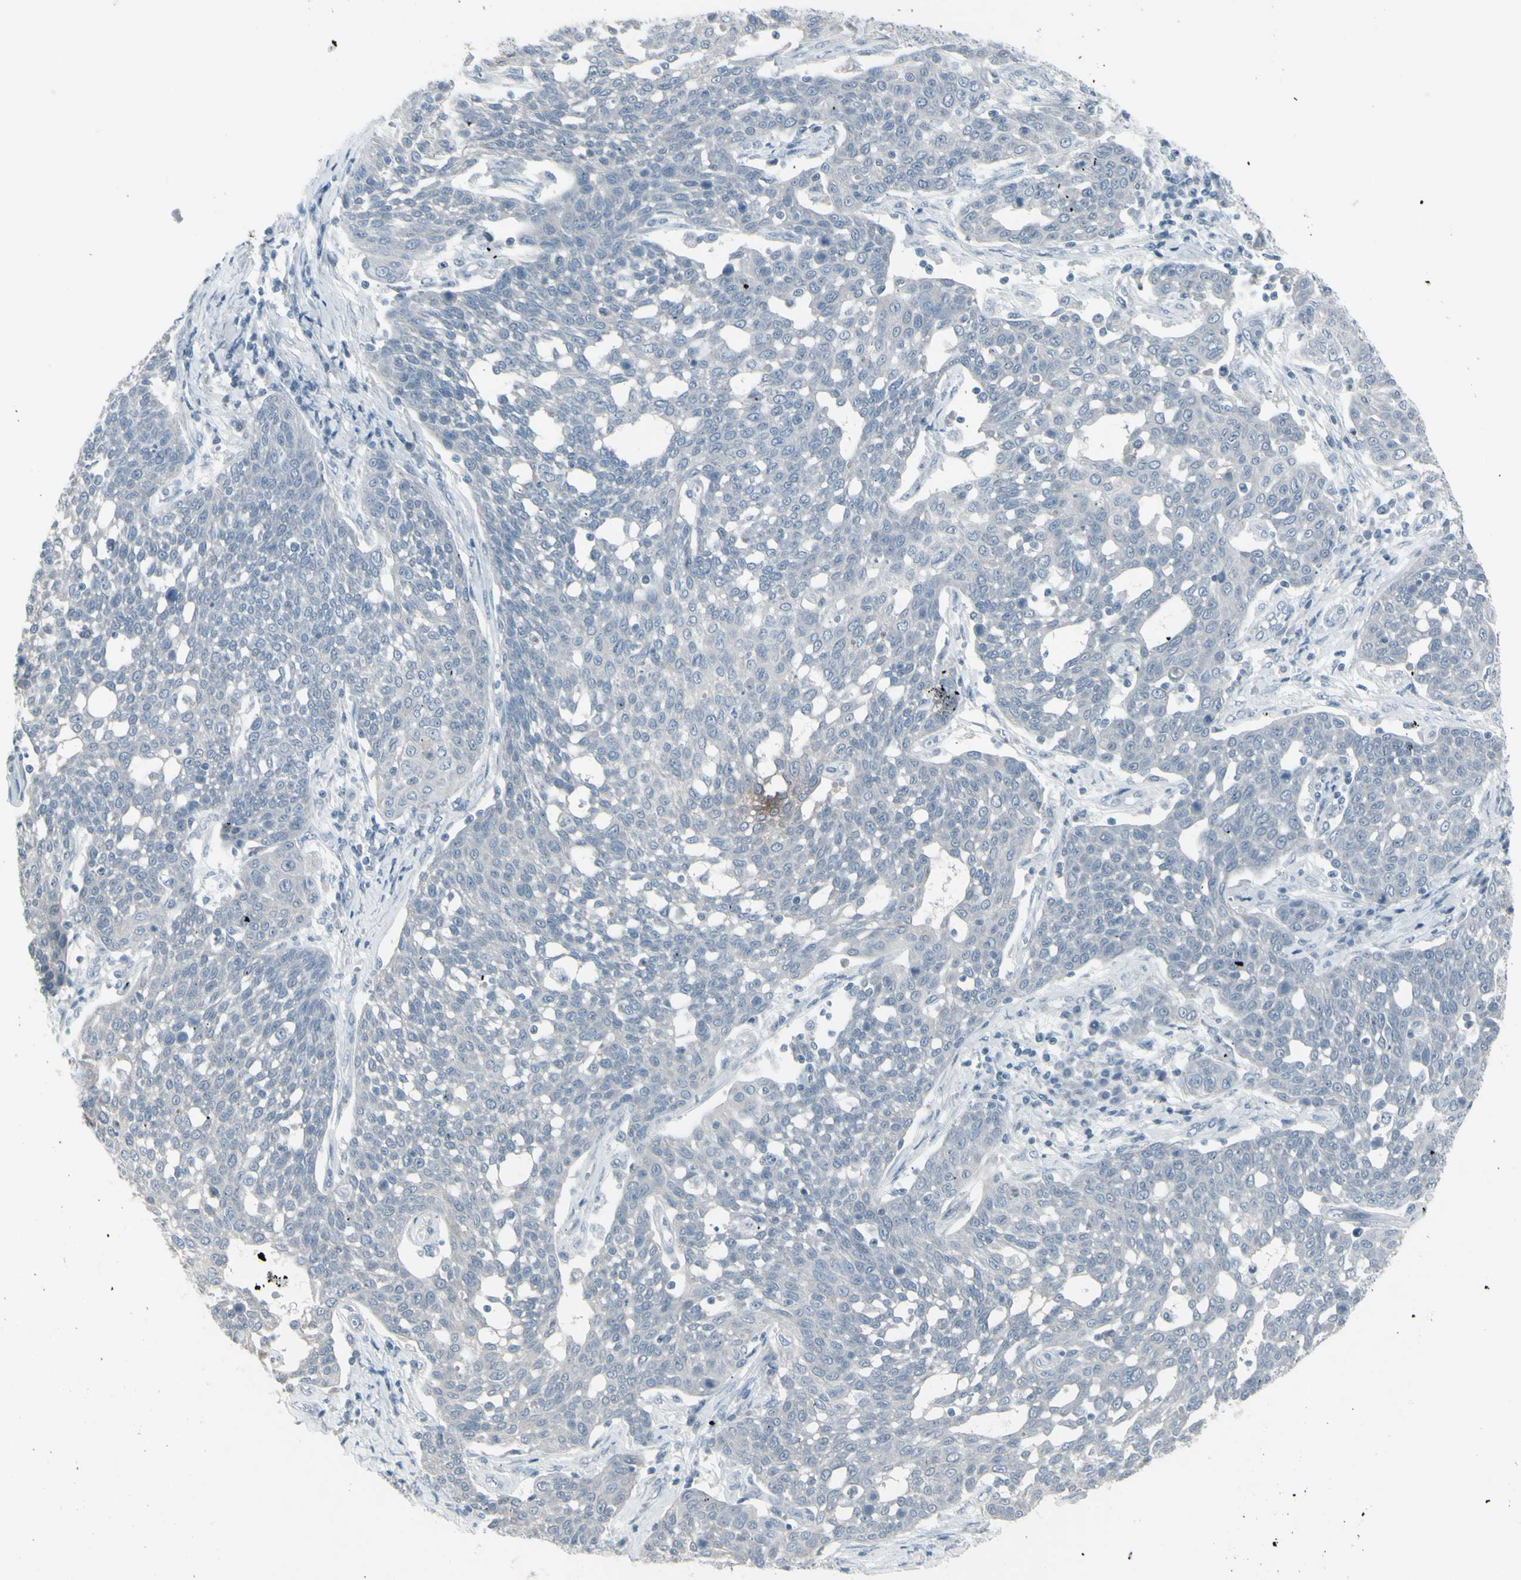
{"staining": {"intensity": "negative", "quantity": "none", "location": "none"}, "tissue": "cervical cancer", "cell_type": "Tumor cells", "image_type": "cancer", "snomed": [{"axis": "morphology", "description": "Squamous cell carcinoma, NOS"}, {"axis": "topography", "description": "Cervix"}], "caption": "Immunohistochemical staining of squamous cell carcinoma (cervical) shows no significant staining in tumor cells. Nuclei are stained in blue.", "gene": "RAB3A", "patient": {"sex": "female", "age": 34}}